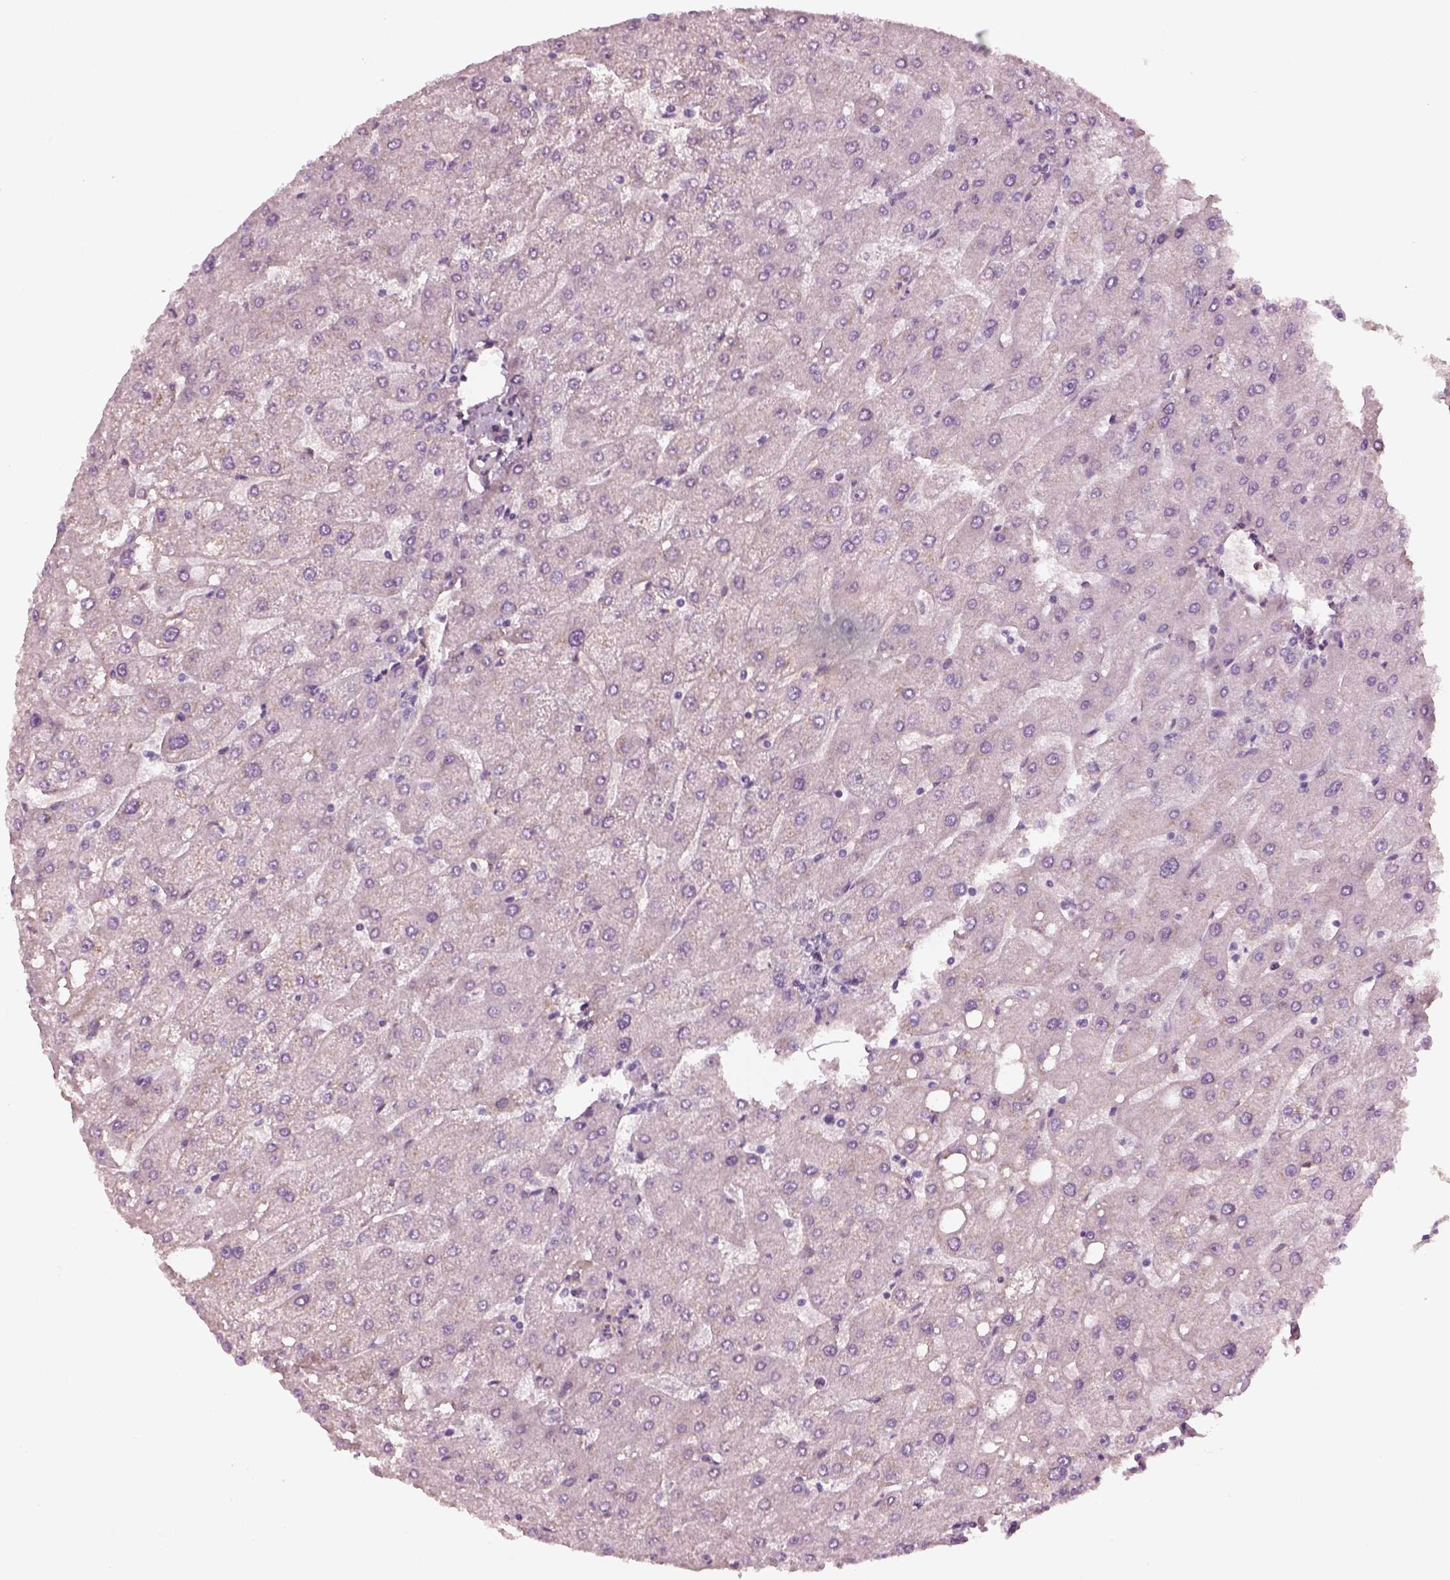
{"staining": {"intensity": "negative", "quantity": "none", "location": "none"}, "tissue": "liver", "cell_type": "Cholangiocytes", "image_type": "normal", "snomed": [{"axis": "morphology", "description": "Normal tissue, NOS"}, {"axis": "topography", "description": "Liver"}], "caption": "This is a photomicrograph of immunohistochemistry (IHC) staining of benign liver, which shows no positivity in cholangiocytes.", "gene": "TRIM69", "patient": {"sex": "male", "age": 67}}